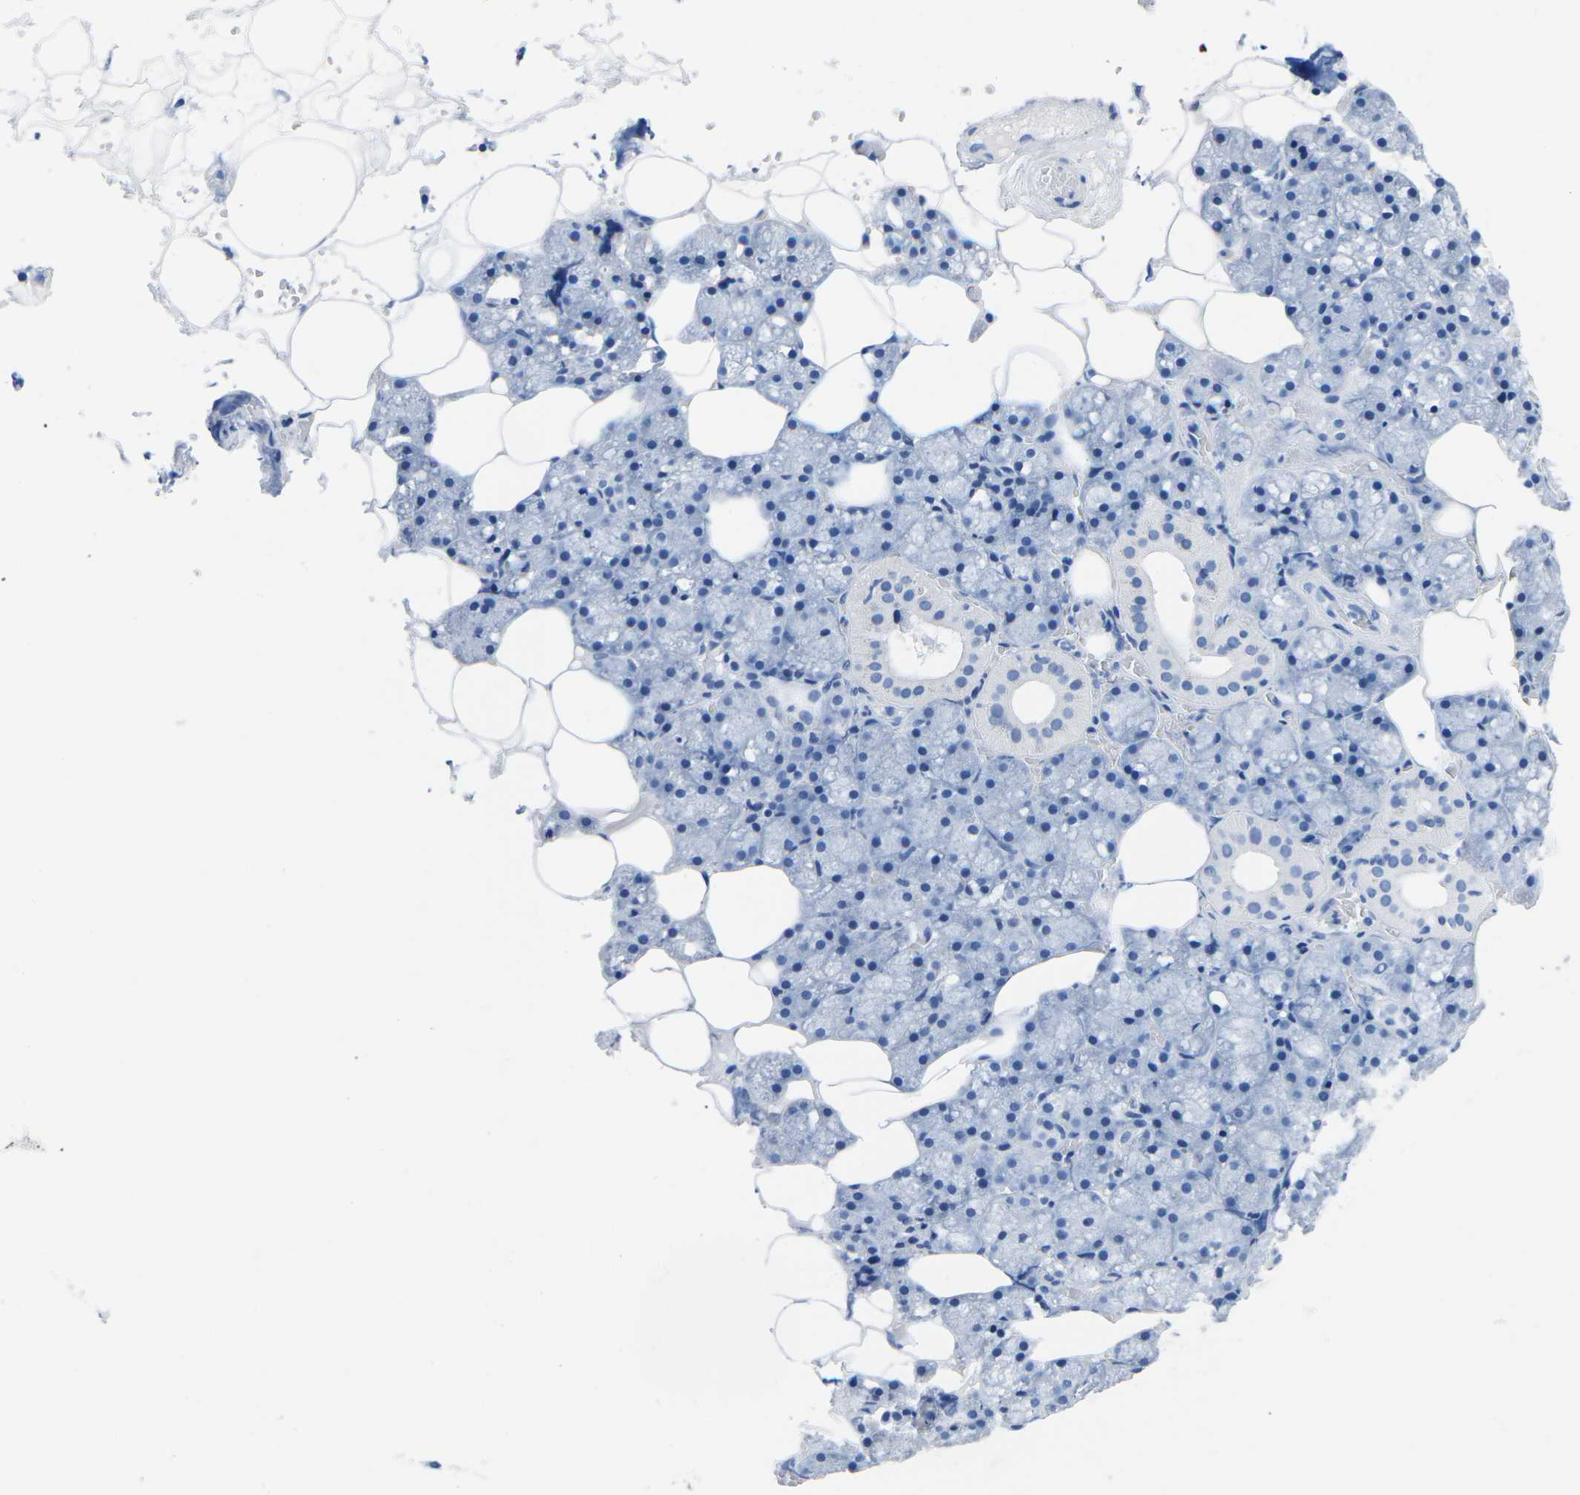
{"staining": {"intensity": "negative", "quantity": "none", "location": "none"}, "tissue": "salivary gland", "cell_type": "Glandular cells", "image_type": "normal", "snomed": [{"axis": "morphology", "description": "Normal tissue, NOS"}, {"axis": "topography", "description": "Salivary gland"}], "caption": "This is an immunohistochemistry (IHC) micrograph of normal human salivary gland. There is no staining in glandular cells.", "gene": "CYP1A2", "patient": {"sex": "male", "age": 62}}